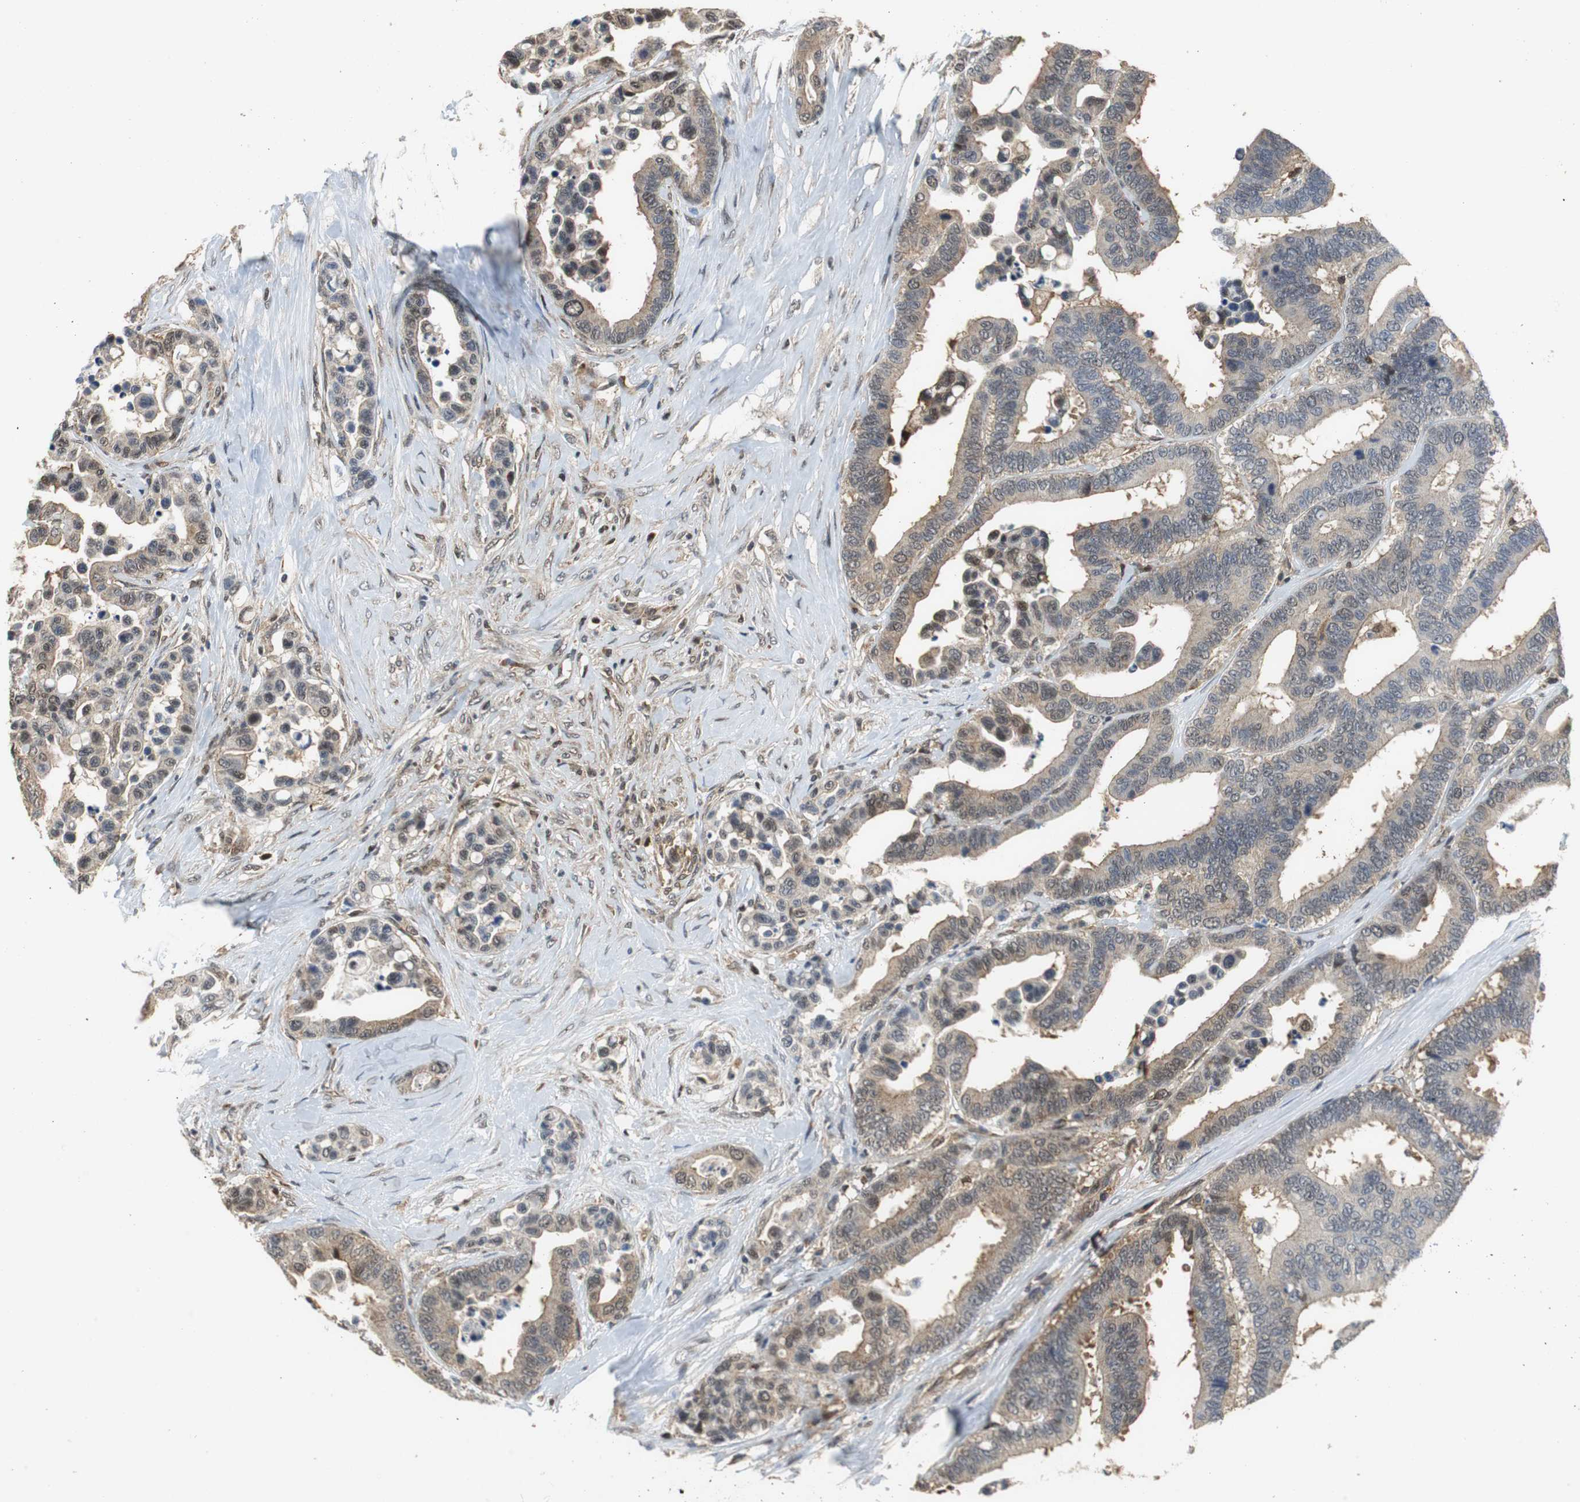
{"staining": {"intensity": "moderate", "quantity": ">75%", "location": "cytoplasmic/membranous"}, "tissue": "colorectal cancer", "cell_type": "Tumor cells", "image_type": "cancer", "snomed": [{"axis": "morphology", "description": "Adenocarcinoma, NOS"}, {"axis": "topography", "description": "Colon"}], "caption": "Tumor cells display medium levels of moderate cytoplasmic/membranous expression in about >75% of cells in human colorectal cancer. Using DAB (brown) and hematoxylin (blue) stains, captured at high magnification using brightfield microscopy.", "gene": "GSDMD", "patient": {"sex": "male", "age": 82}}